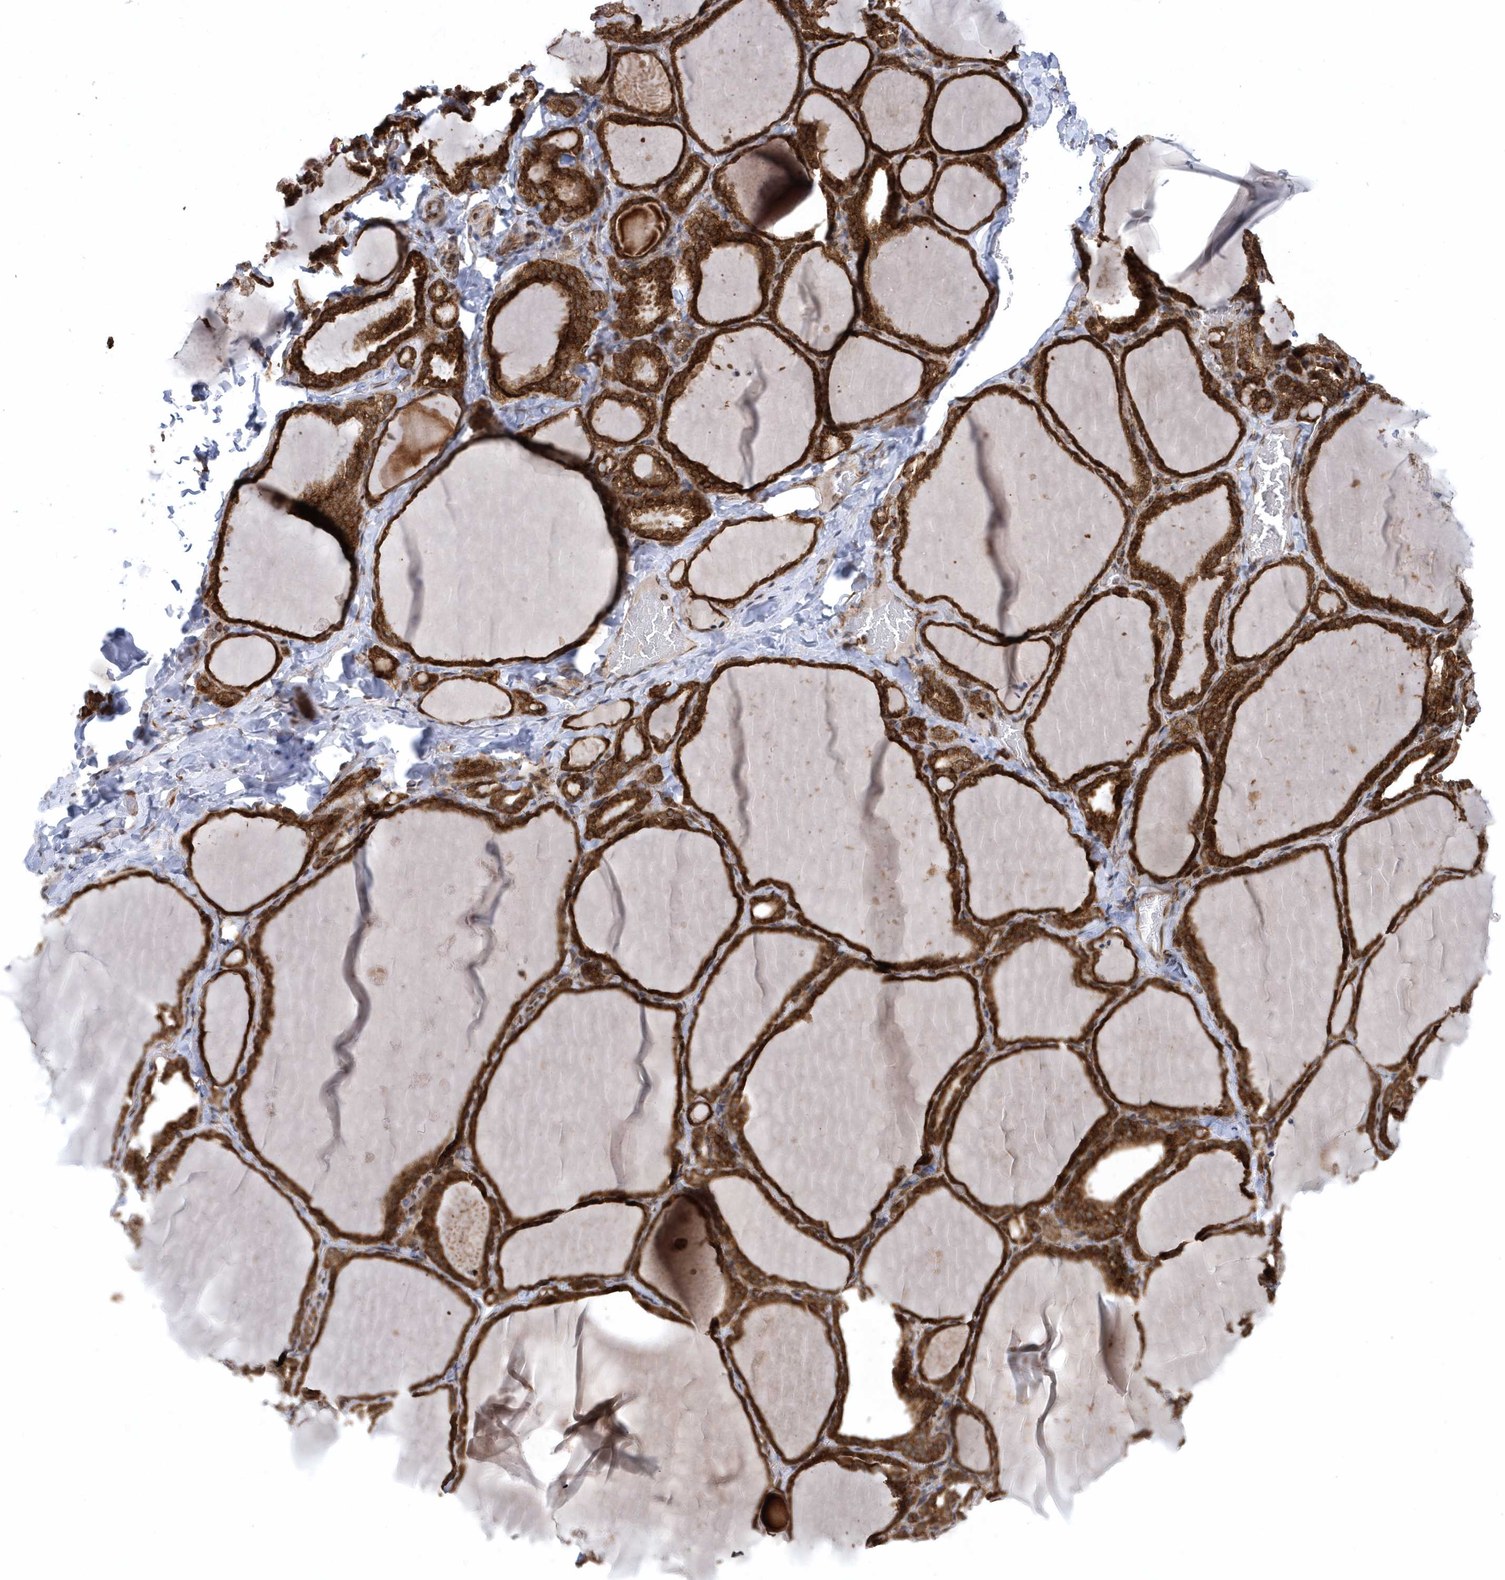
{"staining": {"intensity": "strong", "quantity": ">75%", "location": "cytoplasmic/membranous,nuclear"}, "tissue": "thyroid gland", "cell_type": "Glandular cells", "image_type": "normal", "snomed": [{"axis": "morphology", "description": "Normal tissue, NOS"}, {"axis": "topography", "description": "Thyroid gland"}], "caption": "High-magnification brightfield microscopy of normal thyroid gland stained with DAB (3,3'-diaminobenzidine) (brown) and counterstained with hematoxylin (blue). glandular cells exhibit strong cytoplasmic/membranous,nuclear positivity is identified in approximately>75% of cells. The staining was performed using DAB (3,3'-diaminobenzidine), with brown indicating positive protein expression. Nuclei are stained blue with hematoxylin.", "gene": "PHF1", "patient": {"sex": "female", "age": 22}}